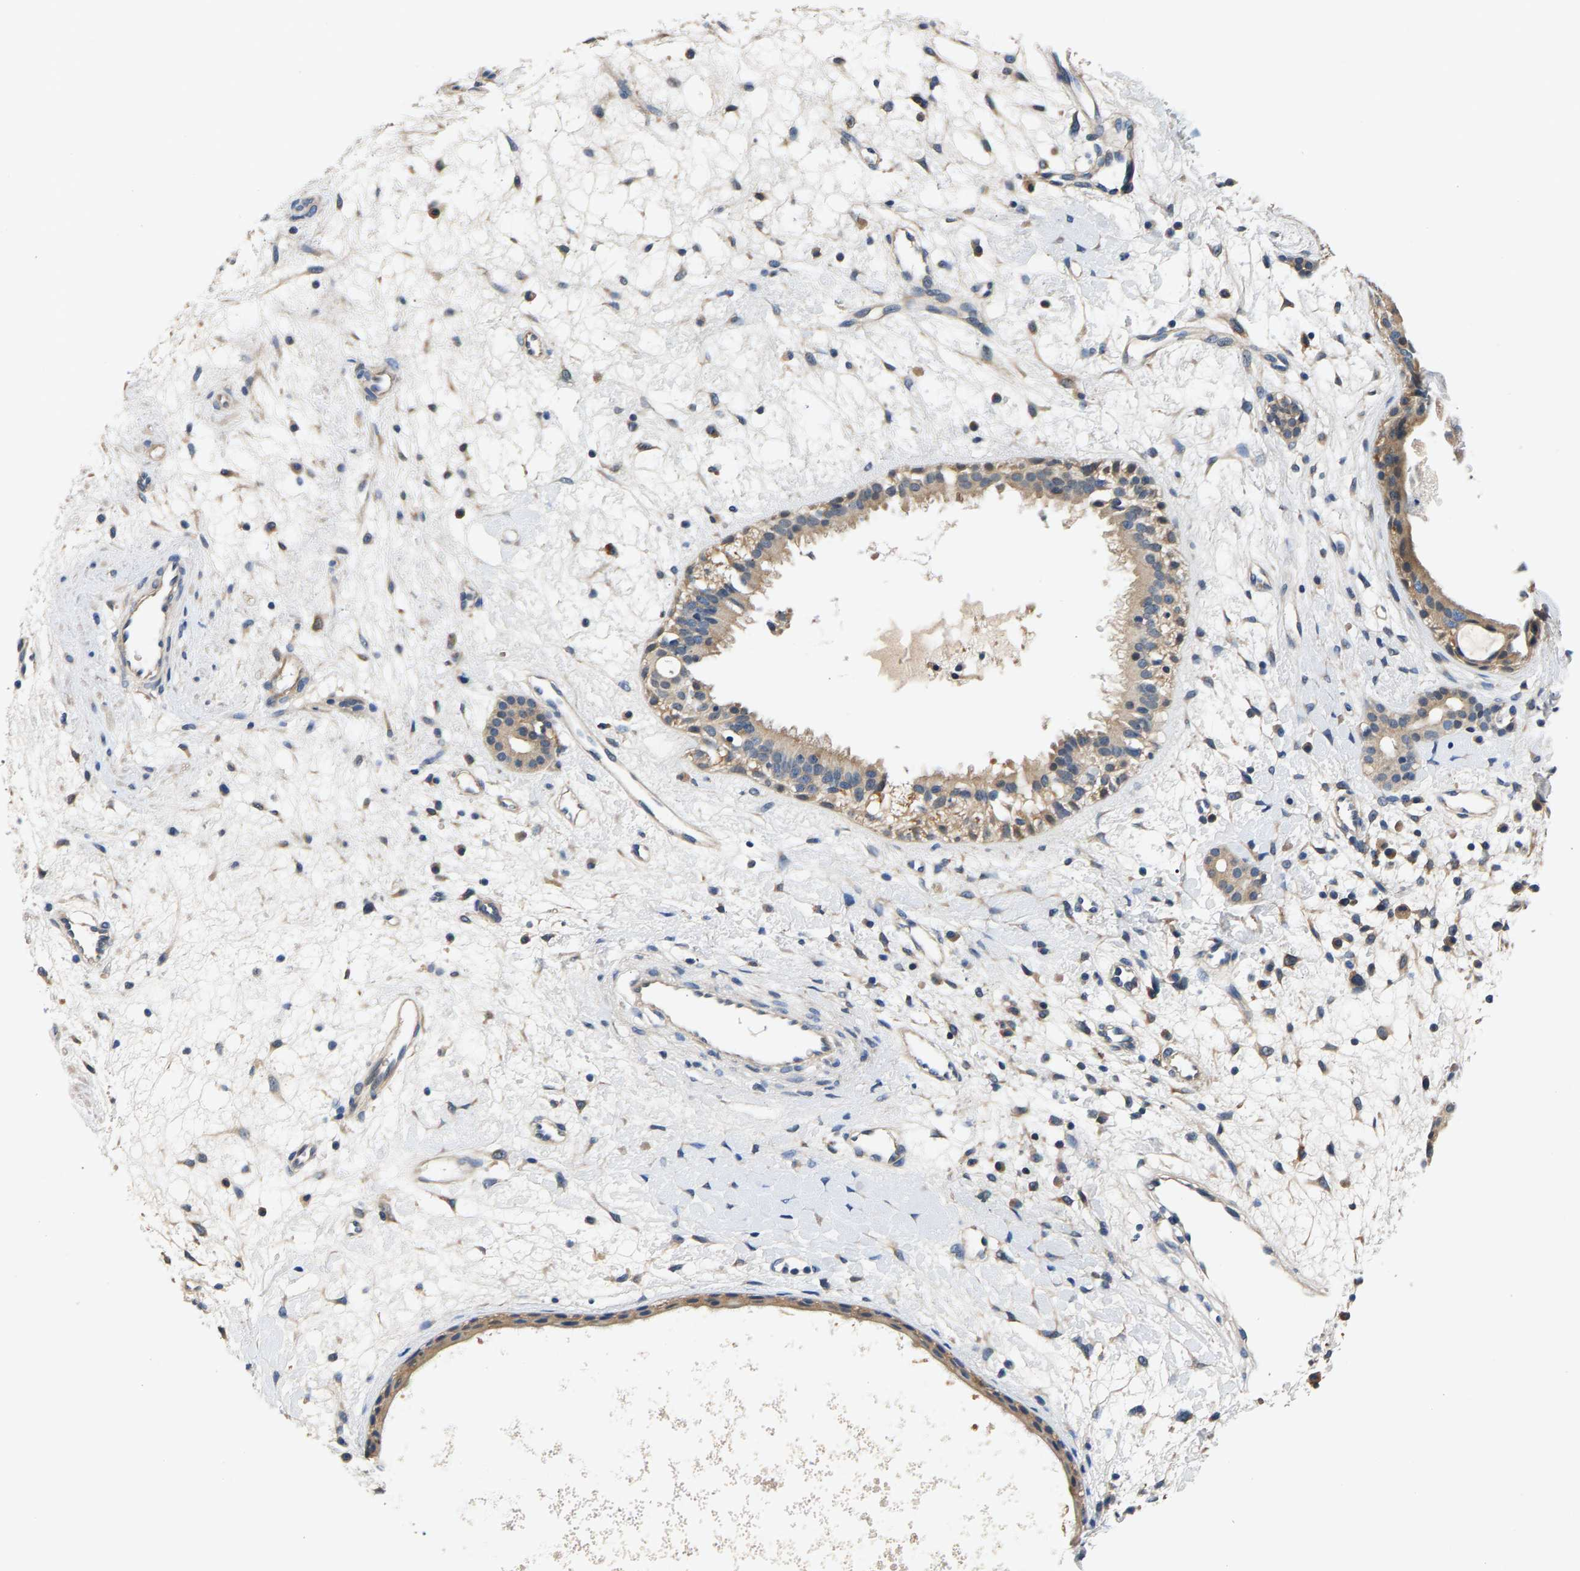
{"staining": {"intensity": "weak", "quantity": ">75%", "location": "cytoplasmic/membranous"}, "tissue": "nasopharynx", "cell_type": "Respiratory epithelial cells", "image_type": "normal", "snomed": [{"axis": "morphology", "description": "Normal tissue, NOS"}, {"axis": "topography", "description": "Nasopharynx"}], "caption": "Nasopharynx stained for a protein demonstrates weak cytoplasmic/membranous positivity in respiratory epithelial cells. Nuclei are stained in blue.", "gene": "NT5C", "patient": {"sex": "male", "age": 22}}